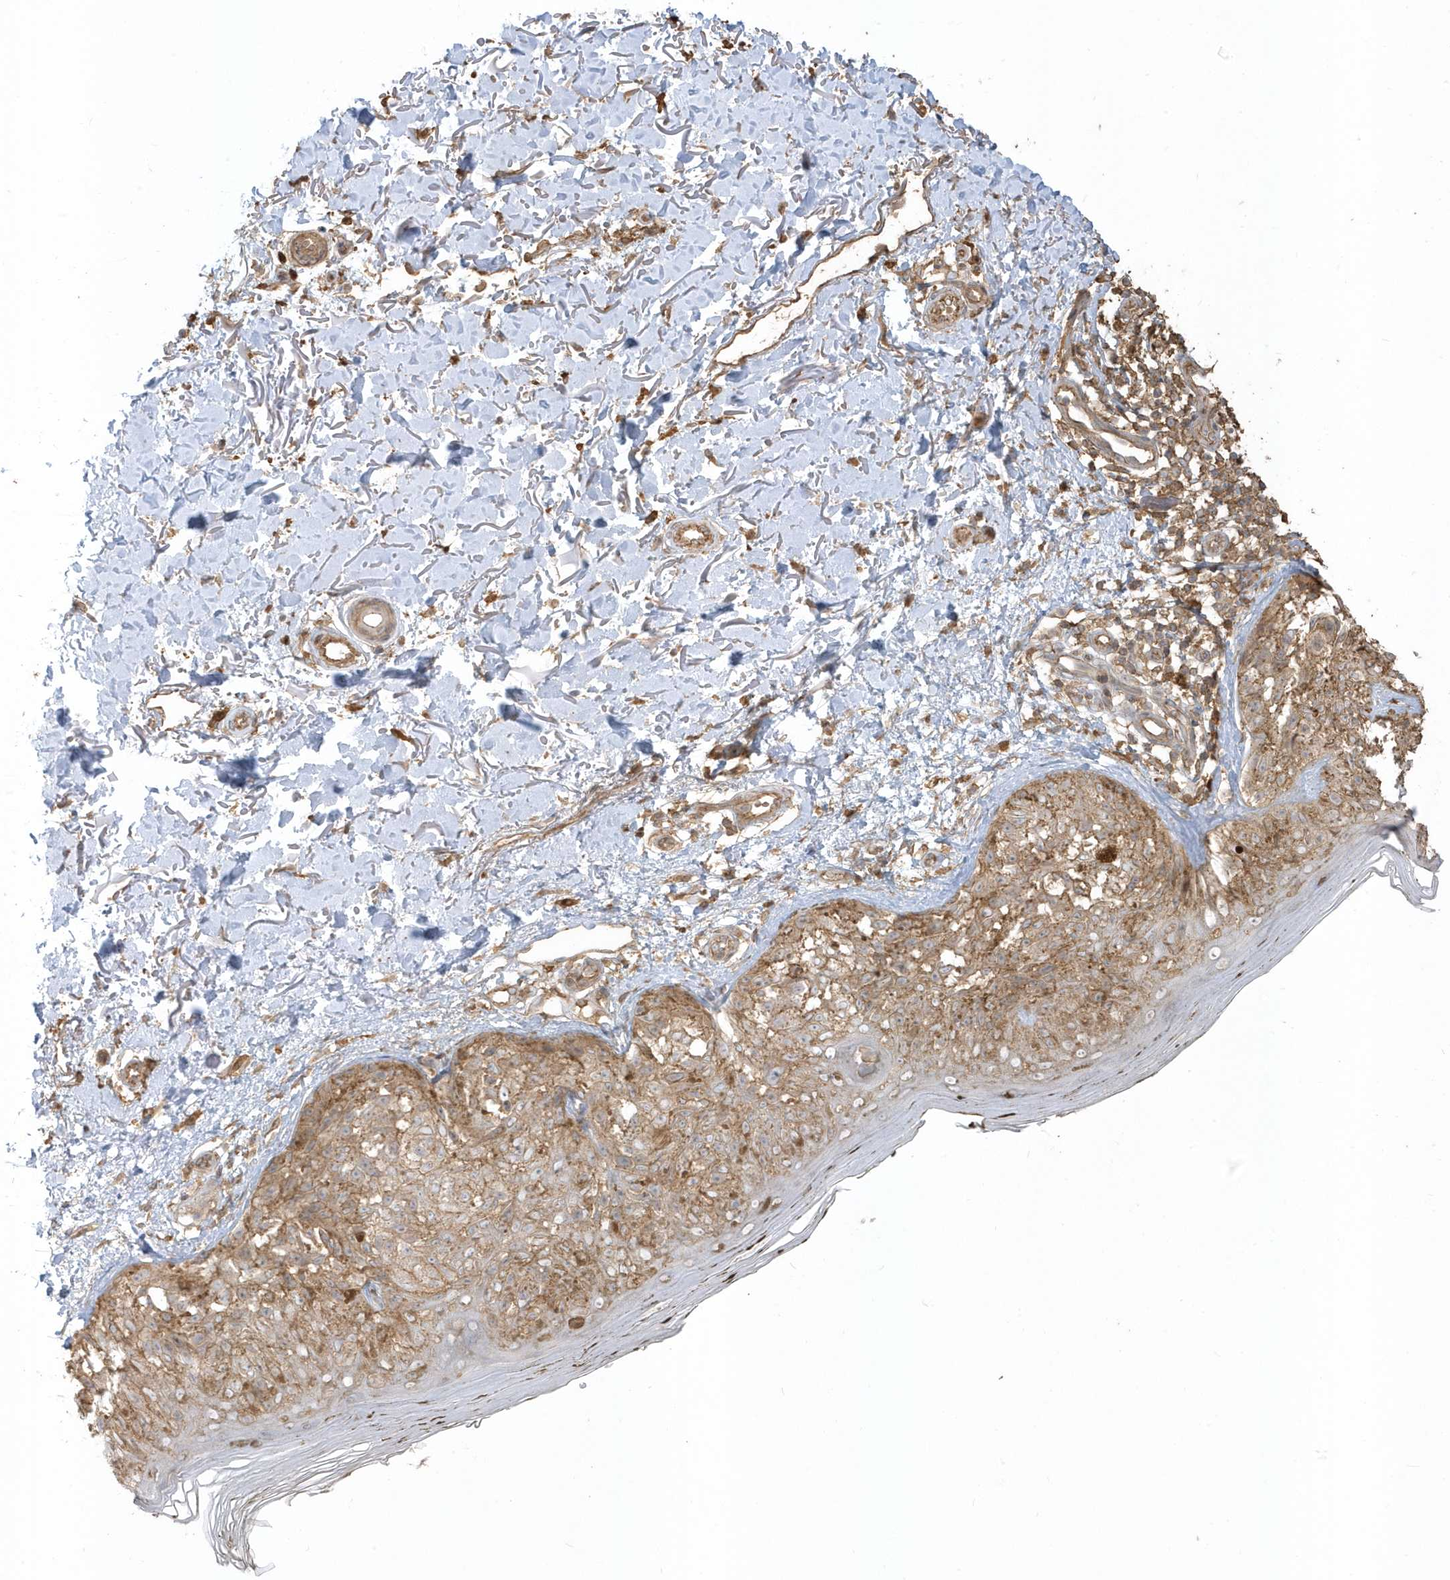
{"staining": {"intensity": "moderate", "quantity": ">75%", "location": "cytoplasmic/membranous"}, "tissue": "melanoma", "cell_type": "Tumor cells", "image_type": "cancer", "snomed": [{"axis": "morphology", "description": "Malignant melanoma, NOS"}, {"axis": "topography", "description": "Skin"}], "caption": "Immunohistochemistry (IHC) histopathology image of human malignant melanoma stained for a protein (brown), which reveals medium levels of moderate cytoplasmic/membranous staining in about >75% of tumor cells.", "gene": "ZBTB8A", "patient": {"sex": "female", "age": 50}}